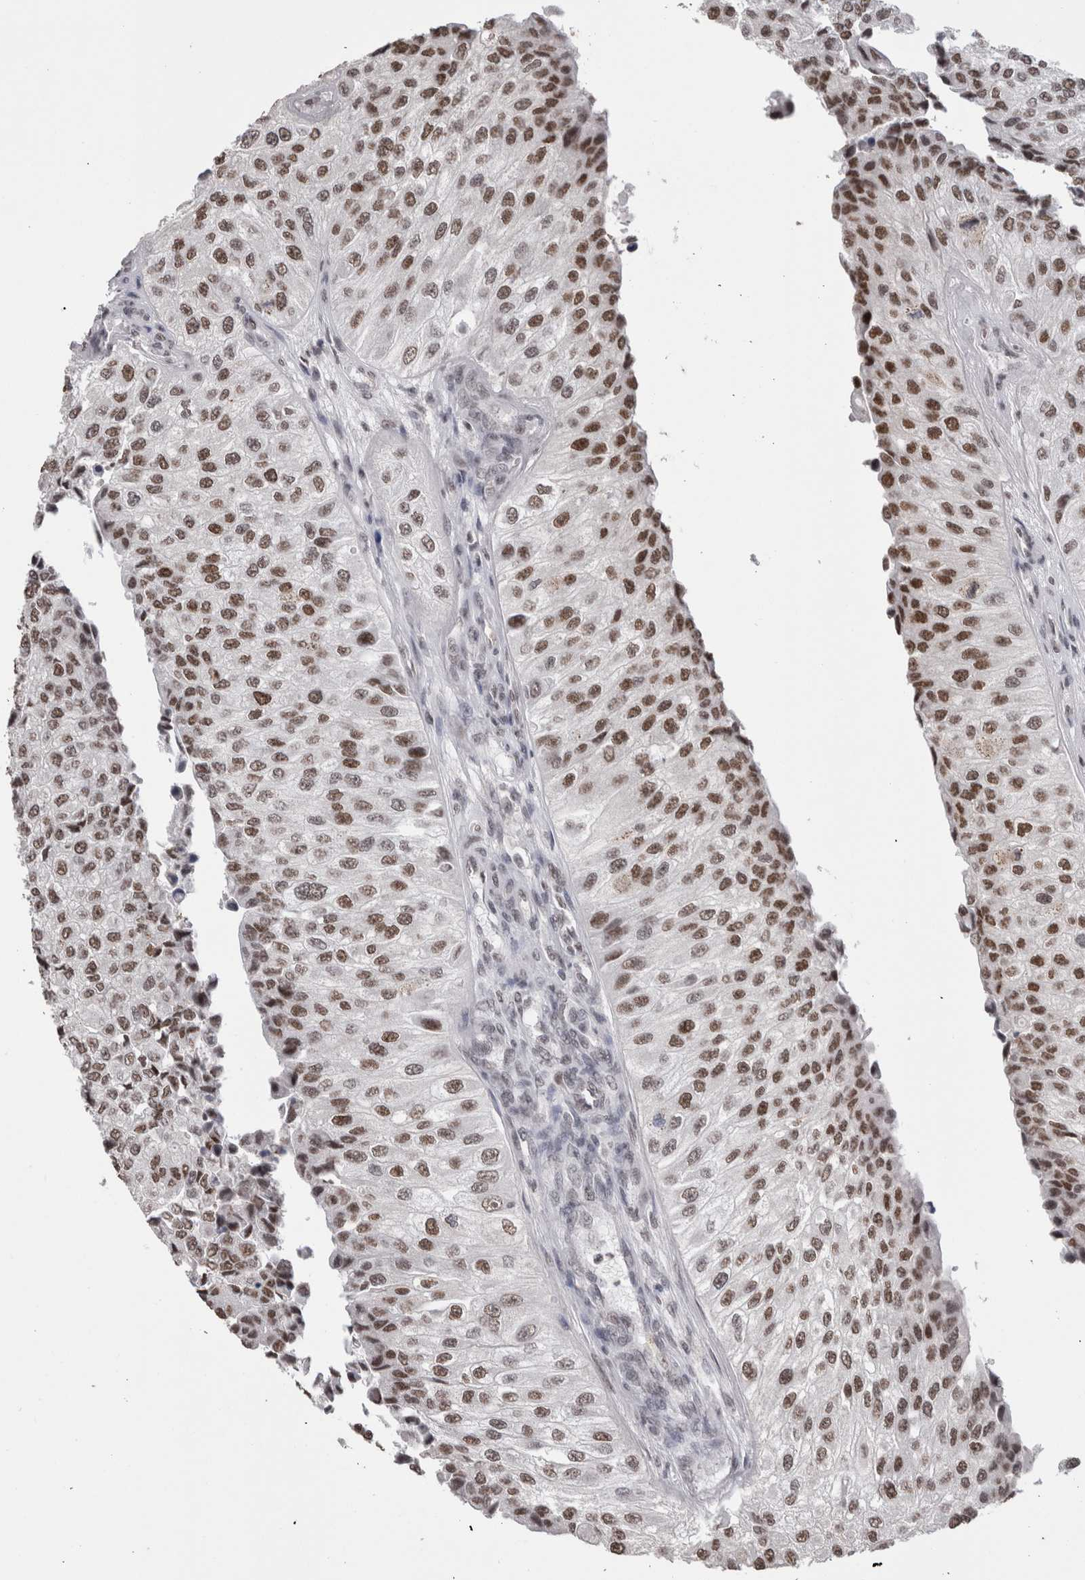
{"staining": {"intensity": "moderate", "quantity": ">75%", "location": "nuclear"}, "tissue": "urothelial cancer", "cell_type": "Tumor cells", "image_type": "cancer", "snomed": [{"axis": "morphology", "description": "Urothelial carcinoma, High grade"}, {"axis": "topography", "description": "Kidney"}, {"axis": "topography", "description": "Urinary bladder"}], "caption": "Immunohistochemical staining of human urothelial cancer demonstrates medium levels of moderate nuclear protein staining in approximately >75% of tumor cells. Using DAB (3,3'-diaminobenzidine) (brown) and hematoxylin (blue) stains, captured at high magnification using brightfield microscopy.", "gene": "SMC1A", "patient": {"sex": "male", "age": 77}}